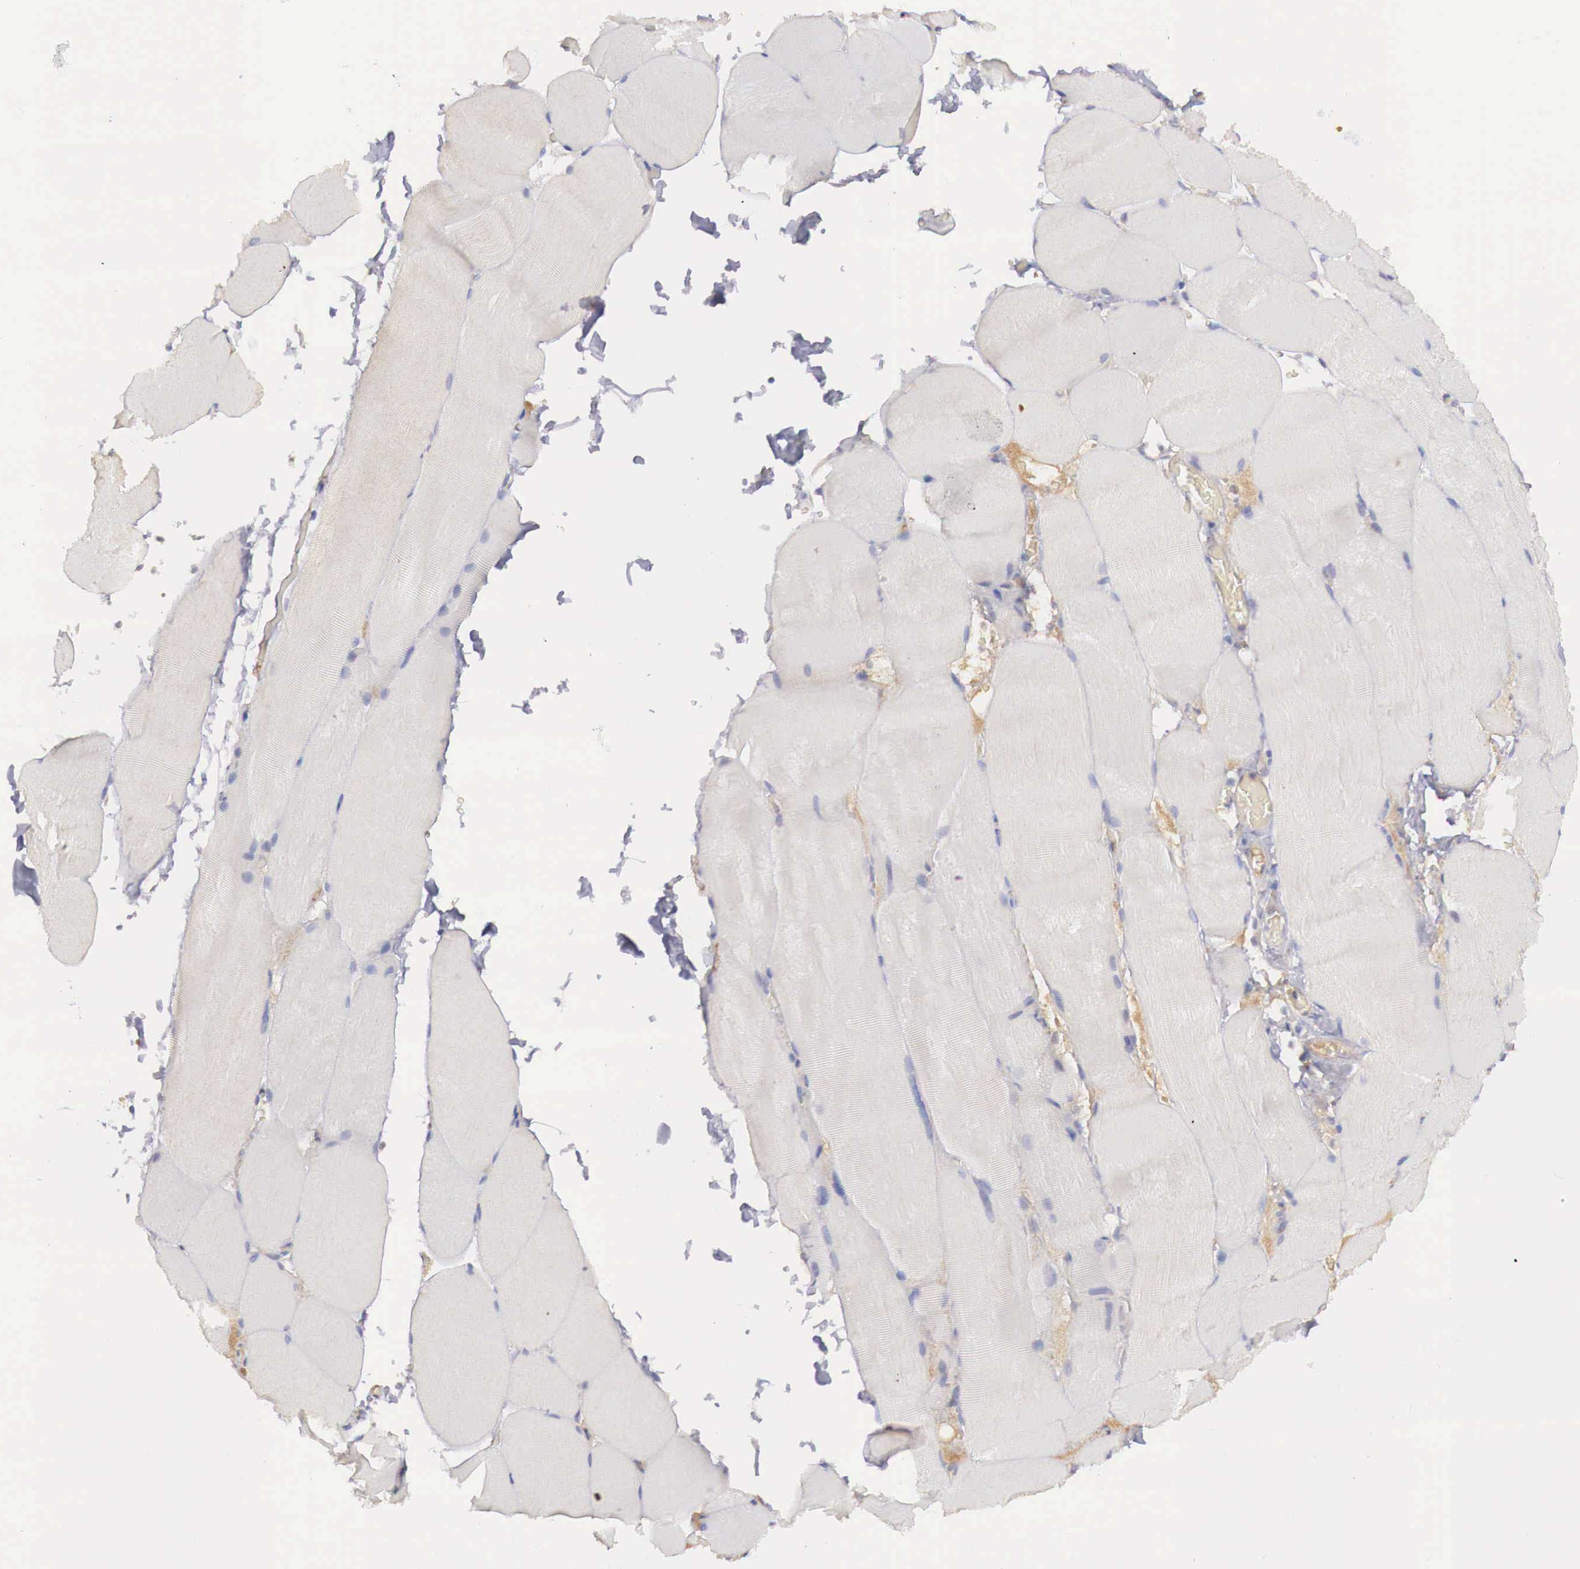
{"staining": {"intensity": "negative", "quantity": "none", "location": "none"}, "tissue": "skeletal muscle", "cell_type": "Myocytes", "image_type": "normal", "snomed": [{"axis": "morphology", "description": "Normal tissue, NOS"}, {"axis": "topography", "description": "Skeletal muscle"}], "caption": "Normal skeletal muscle was stained to show a protein in brown. There is no significant positivity in myocytes.", "gene": "KLHDC7B", "patient": {"sex": "male", "age": 71}}